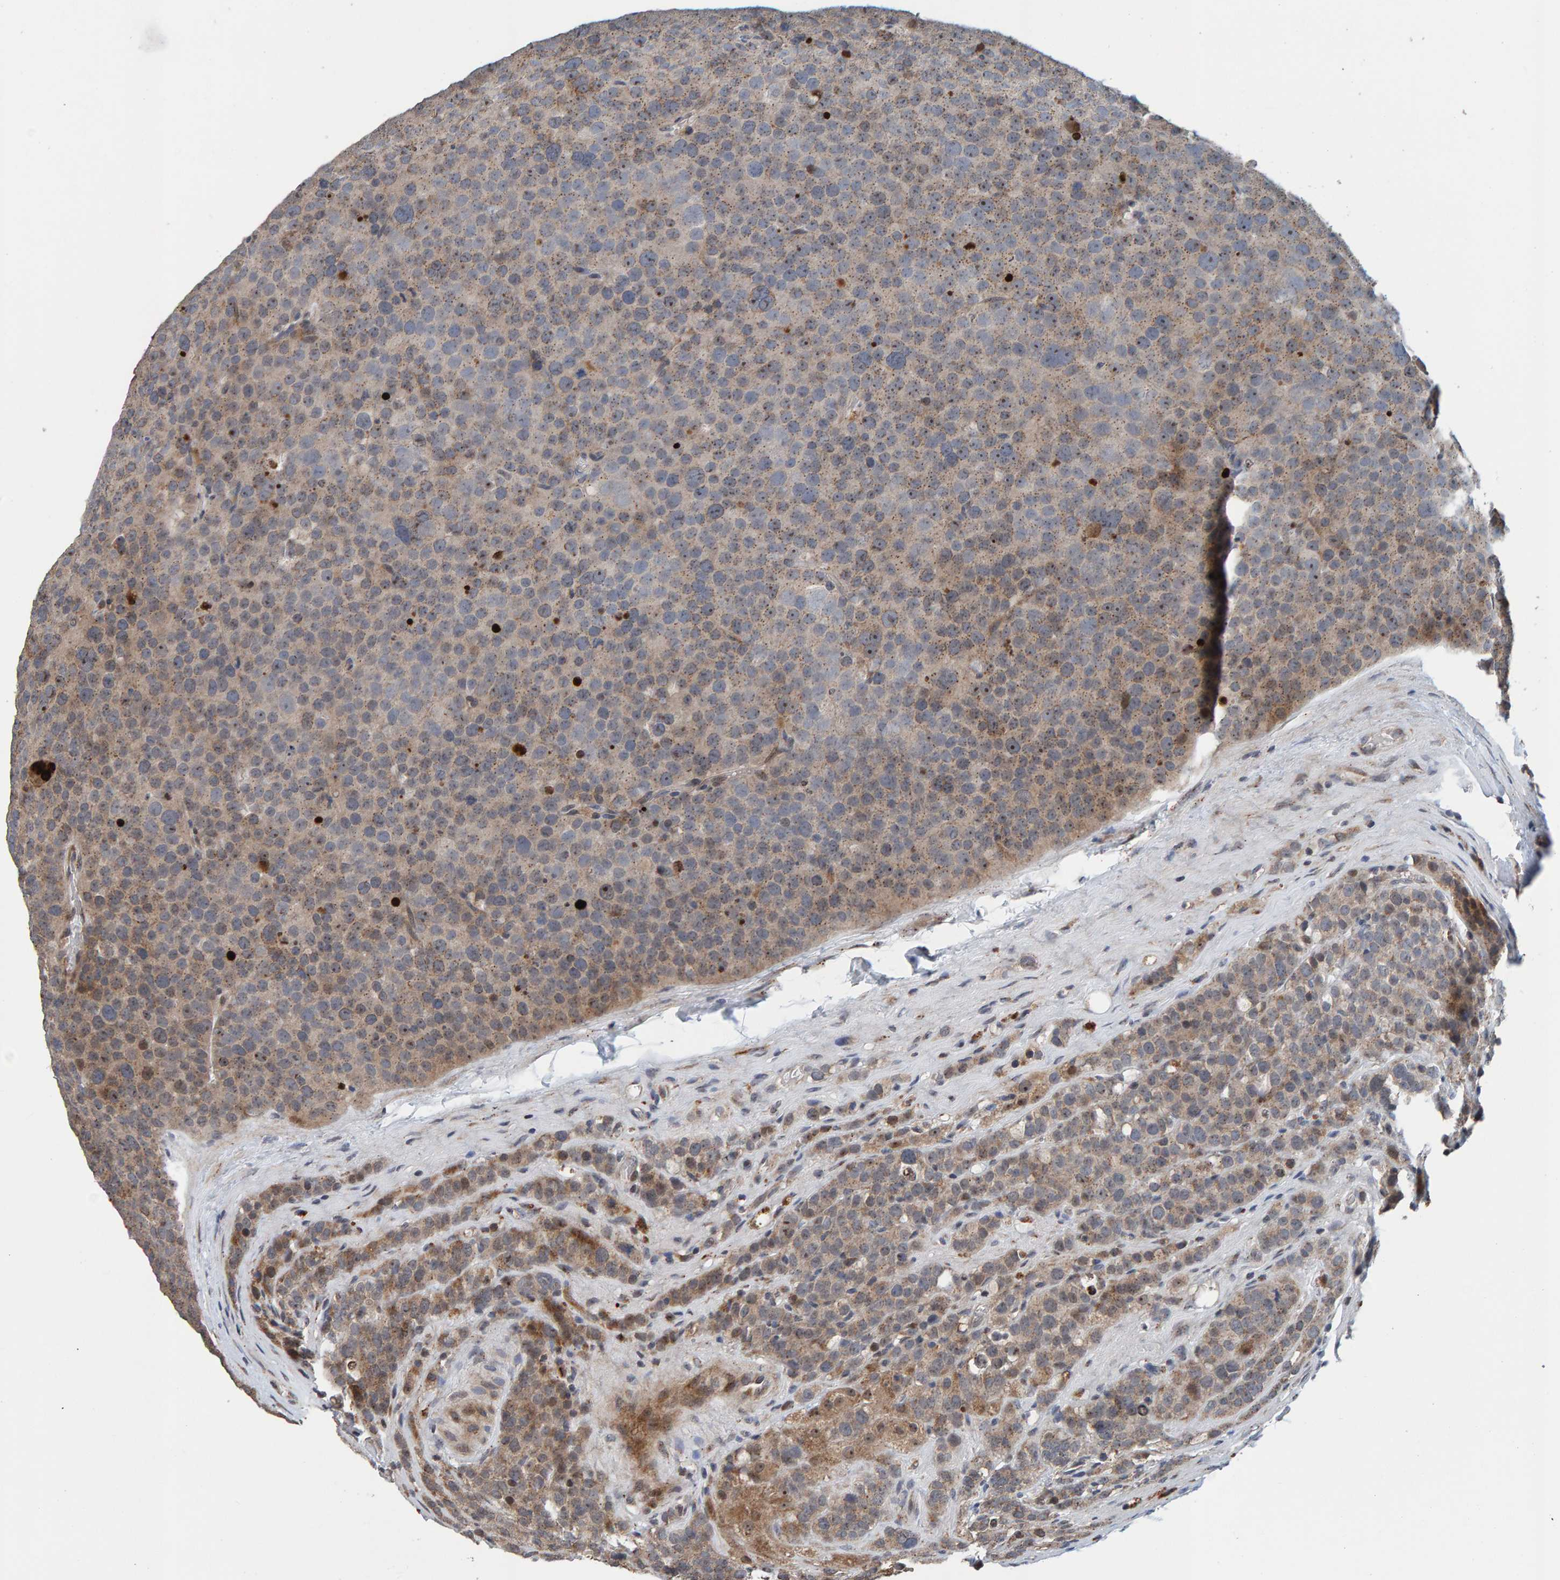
{"staining": {"intensity": "weak", "quantity": "25%-75%", "location": "cytoplasmic/membranous,nuclear"}, "tissue": "testis cancer", "cell_type": "Tumor cells", "image_type": "cancer", "snomed": [{"axis": "morphology", "description": "Seminoma, NOS"}, {"axis": "topography", "description": "Testis"}], "caption": "High-power microscopy captured an IHC photomicrograph of testis cancer, revealing weak cytoplasmic/membranous and nuclear positivity in approximately 25%-75% of tumor cells.", "gene": "CCDC25", "patient": {"sex": "male", "age": 71}}